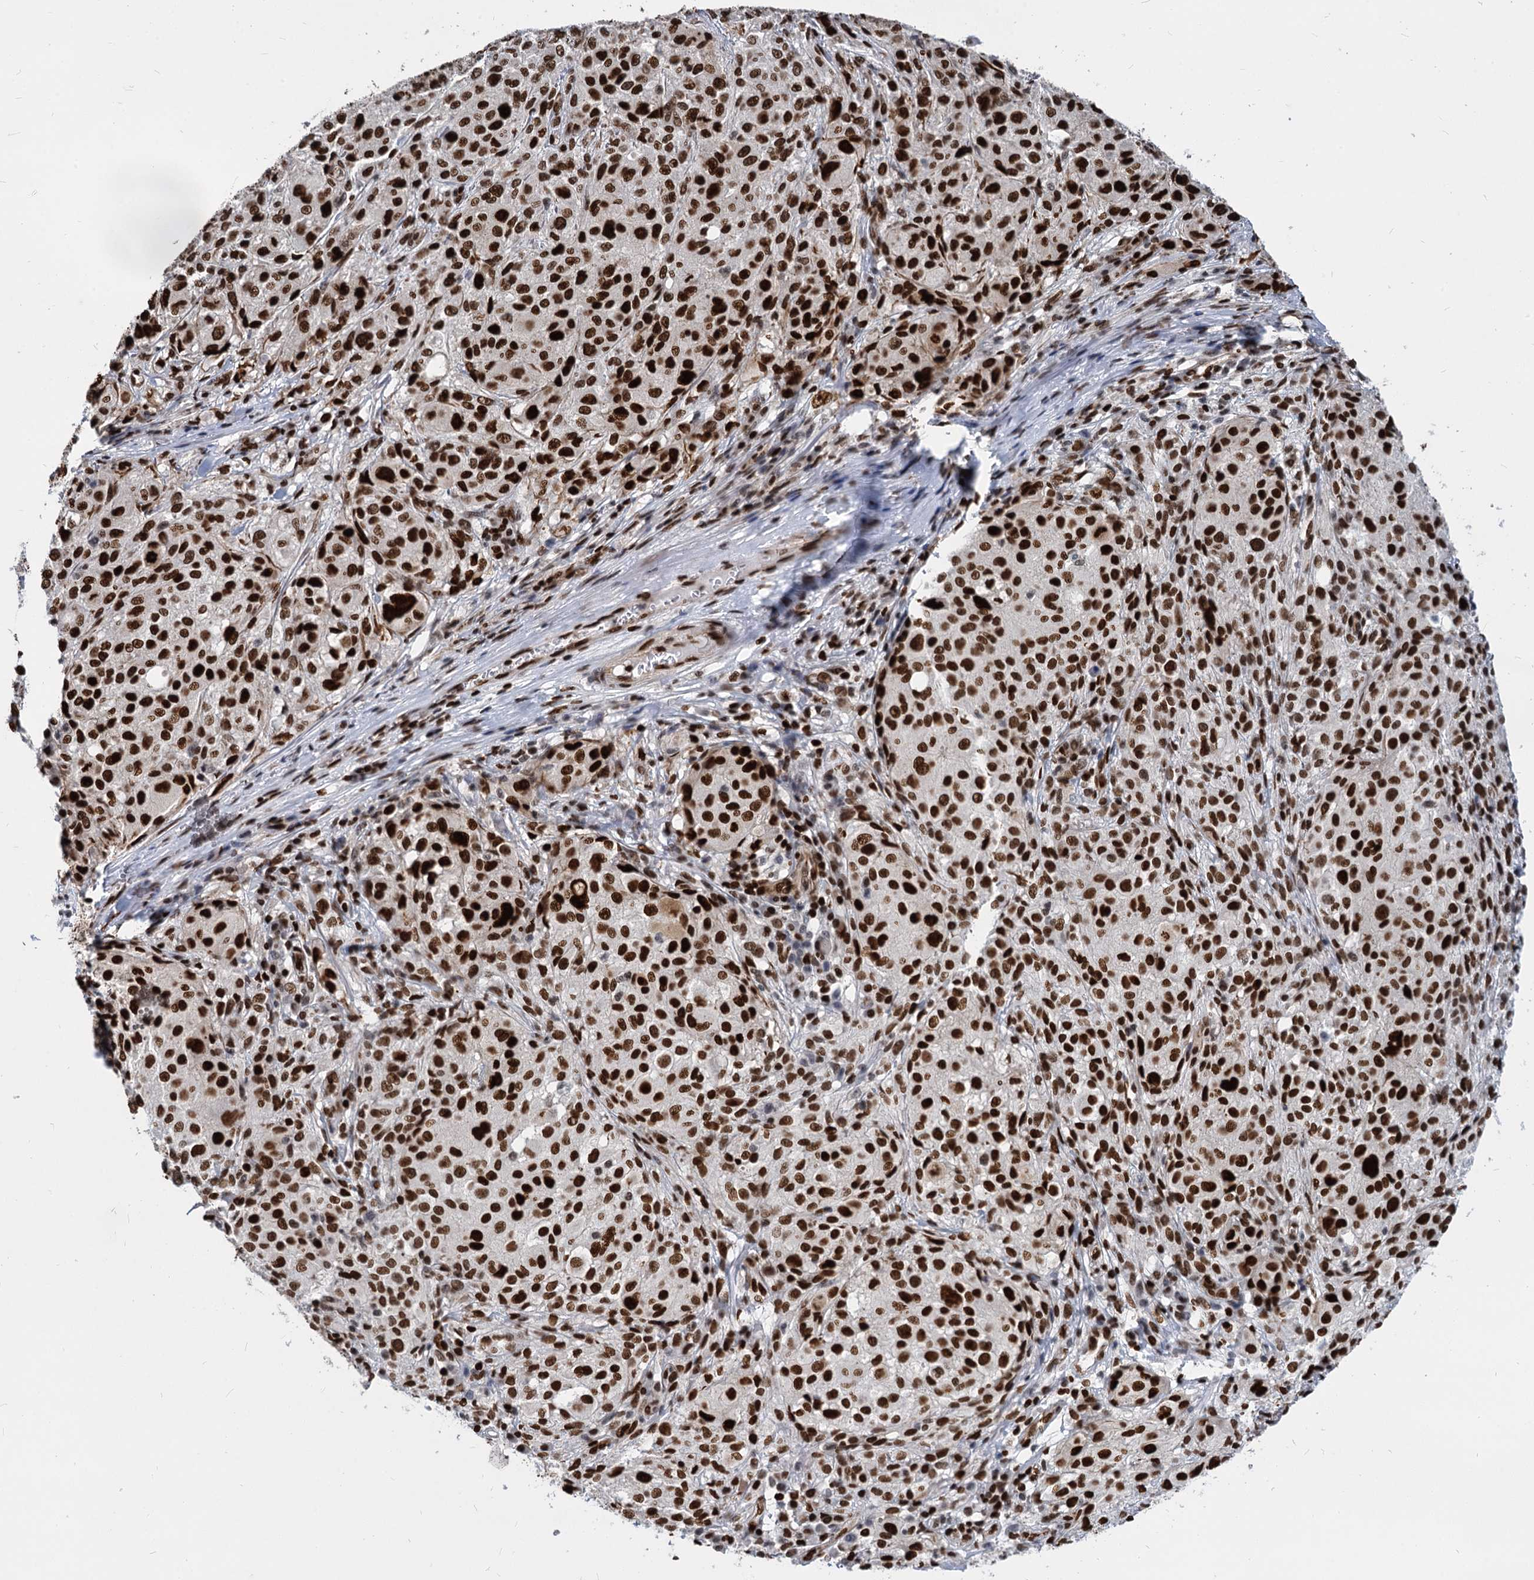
{"staining": {"intensity": "strong", "quantity": ">75%", "location": "nuclear"}, "tissue": "melanoma", "cell_type": "Tumor cells", "image_type": "cancer", "snomed": [{"axis": "morphology", "description": "Necrosis, NOS"}, {"axis": "morphology", "description": "Malignant melanoma, NOS"}, {"axis": "topography", "description": "Skin"}], "caption": "A micrograph of human malignant melanoma stained for a protein shows strong nuclear brown staining in tumor cells.", "gene": "MECP2", "patient": {"sex": "female", "age": 87}}